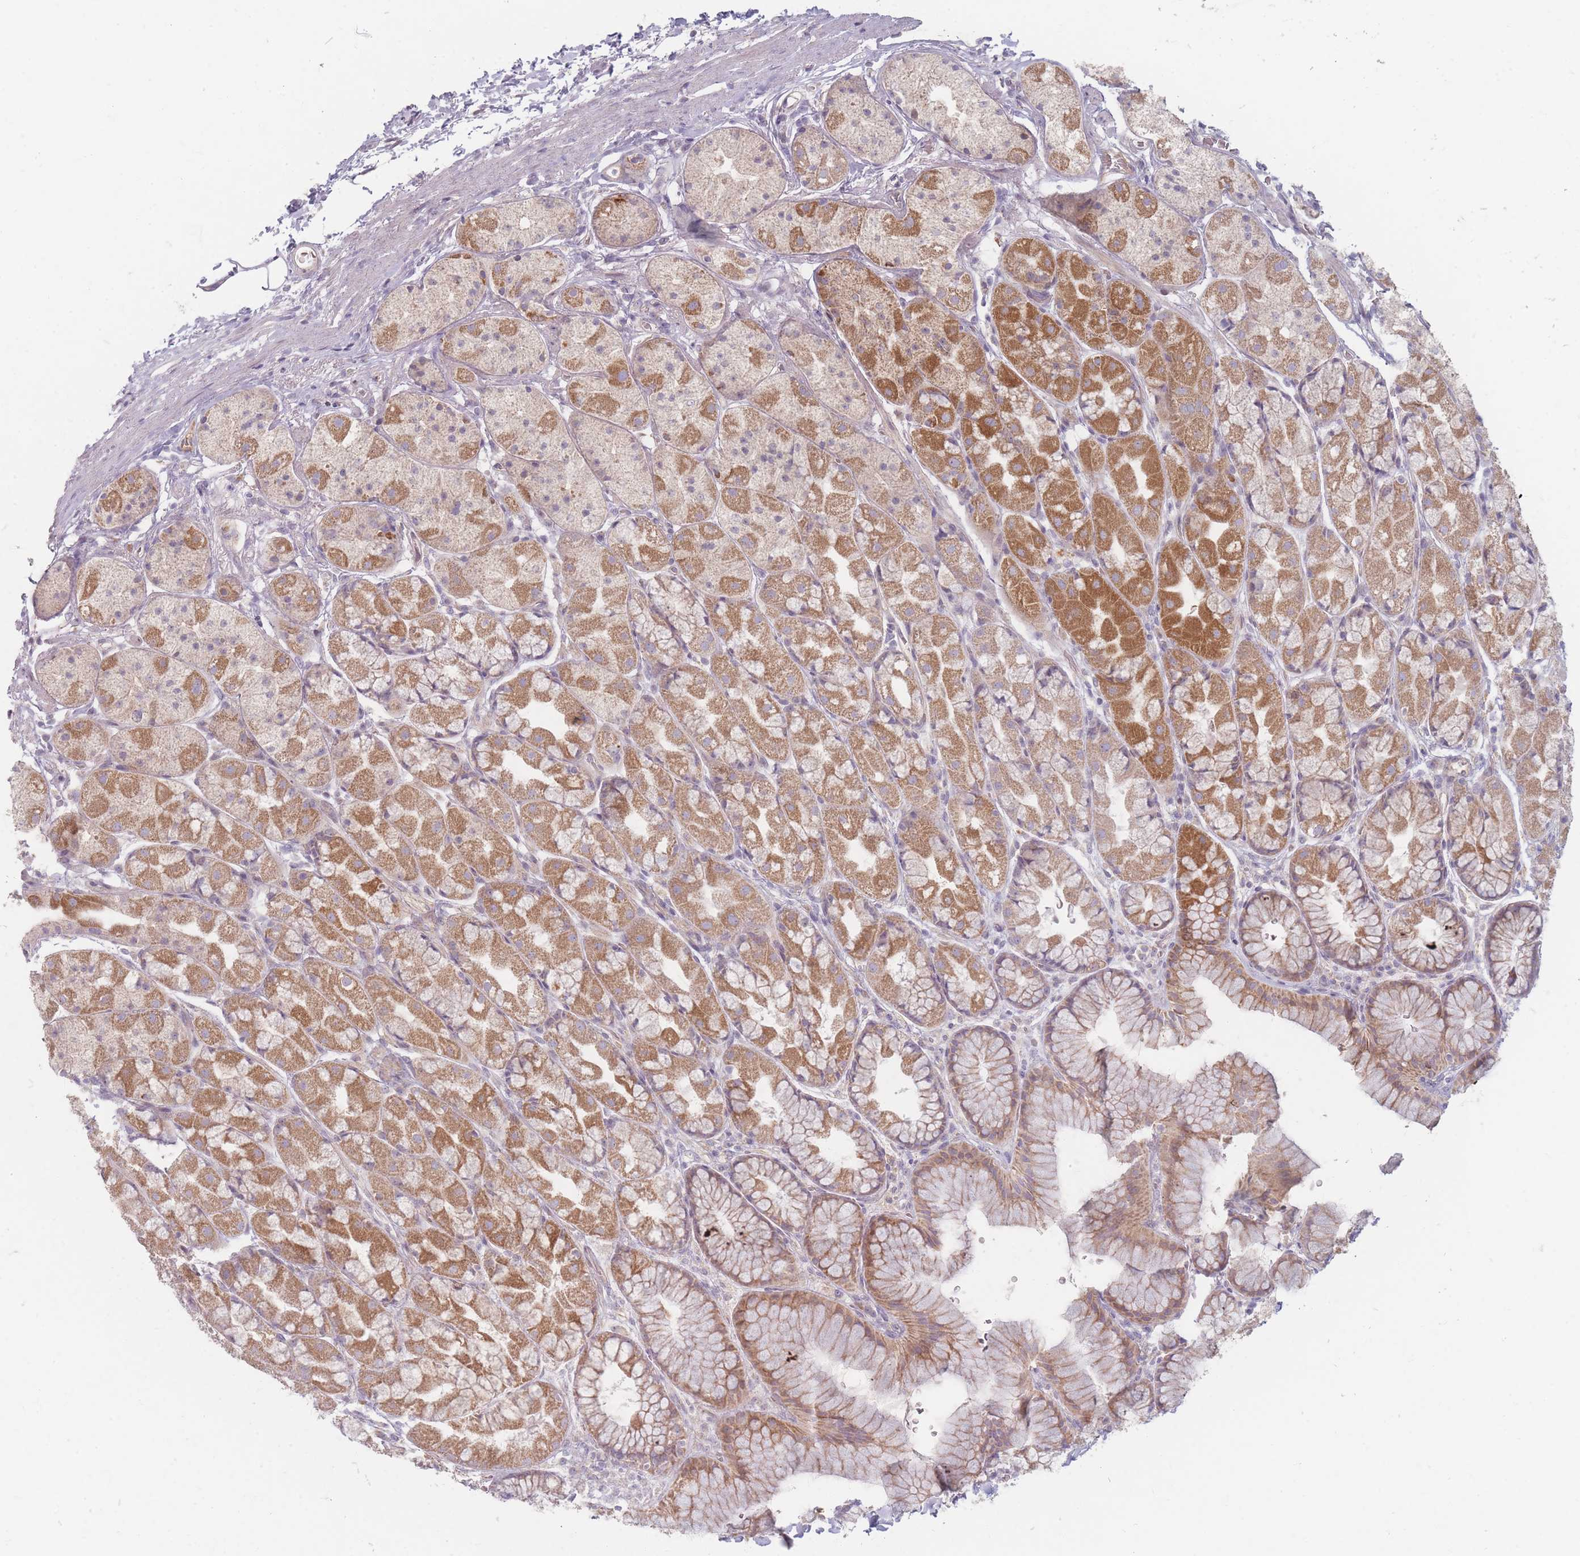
{"staining": {"intensity": "moderate", "quantity": ">75%", "location": "cytoplasmic/membranous"}, "tissue": "stomach", "cell_type": "Glandular cells", "image_type": "normal", "snomed": [{"axis": "morphology", "description": "Normal tissue, NOS"}, {"axis": "topography", "description": "Stomach"}], "caption": "Glandular cells reveal medium levels of moderate cytoplasmic/membranous positivity in approximately >75% of cells in normal stomach. (brown staining indicates protein expression, while blue staining denotes nuclei).", "gene": "CHCHD7", "patient": {"sex": "male", "age": 57}}